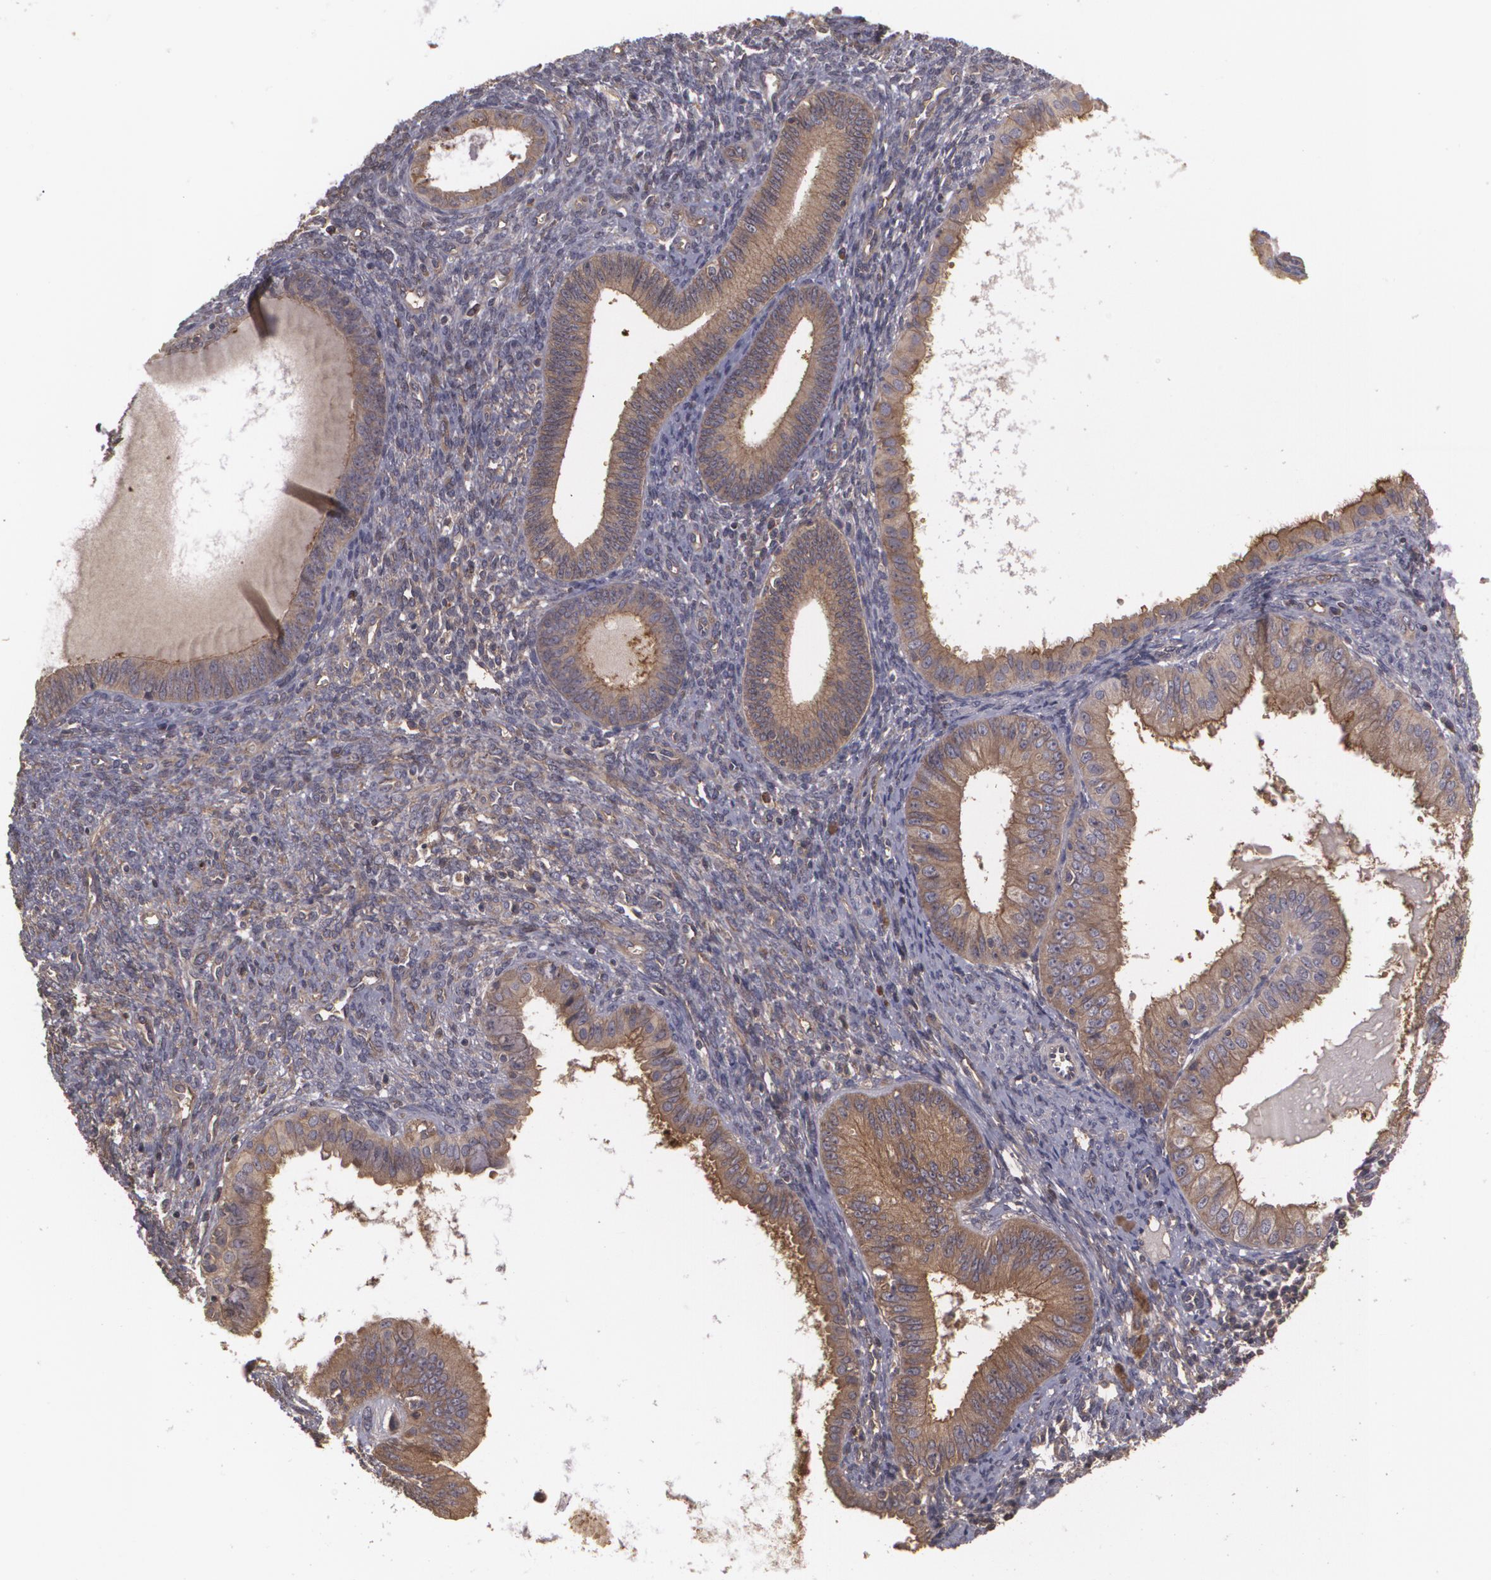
{"staining": {"intensity": "moderate", "quantity": ">75%", "location": "cytoplasmic/membranous"}, "tissue": "endometrial cancer", "cell_type": "Tumor cells", "image_type": "cancer", "snomed": [{"axis": "morphology", "description": "Adenocarcinoma, NOS"}, {"axis": "topography", "description": "Endometrium"}], "caption": "Approximately >75% of tumor cells in endometrial cancer display moderate cytoplasmic/membranous protein positivity as visualized by brown immunohistochemical staining.", "gene": "HRAS", "patient": {"sex": "female", "age": 76}}